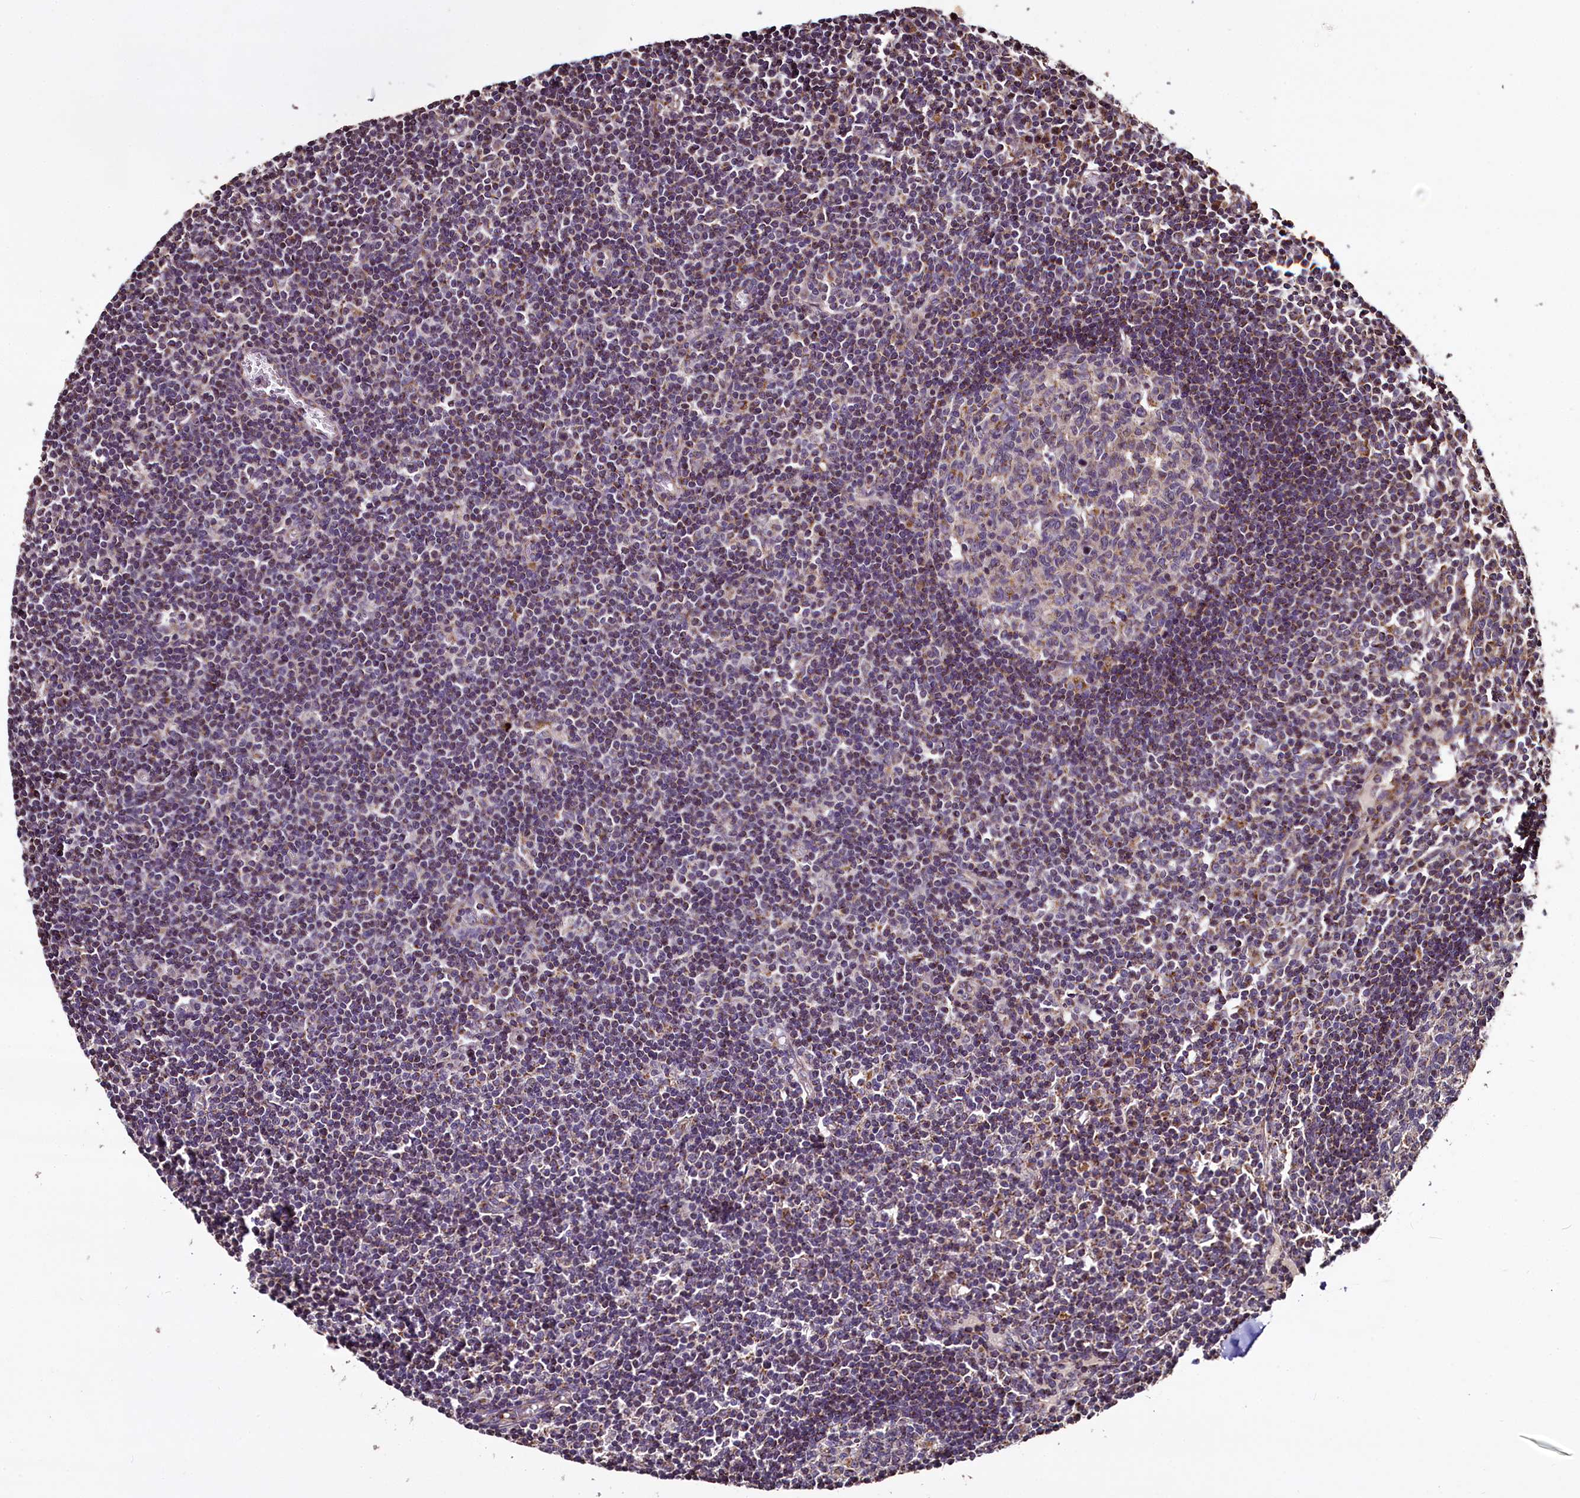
{"staining": {"intensity": "weak", "quantity": "<25%", "location": "cytoplasmic/membranous"}, "tissue": "lymph node", "cell_type": "Germinal center cells", "image_type": "normal", "snomed": [{"axis": "morphology", "description": "Normal tissue, NOS"}, {"axis": "topography", "description": "Lymph node"}], "caption": "High magnification brightfield microscopy of benign lymph node stained with DAB (brown) and counterstained with hematoxylin (blue): germinal center cells show no significant positivity.", "gene": "COQ9", "patient": {"sex": "female", "age": 55}}